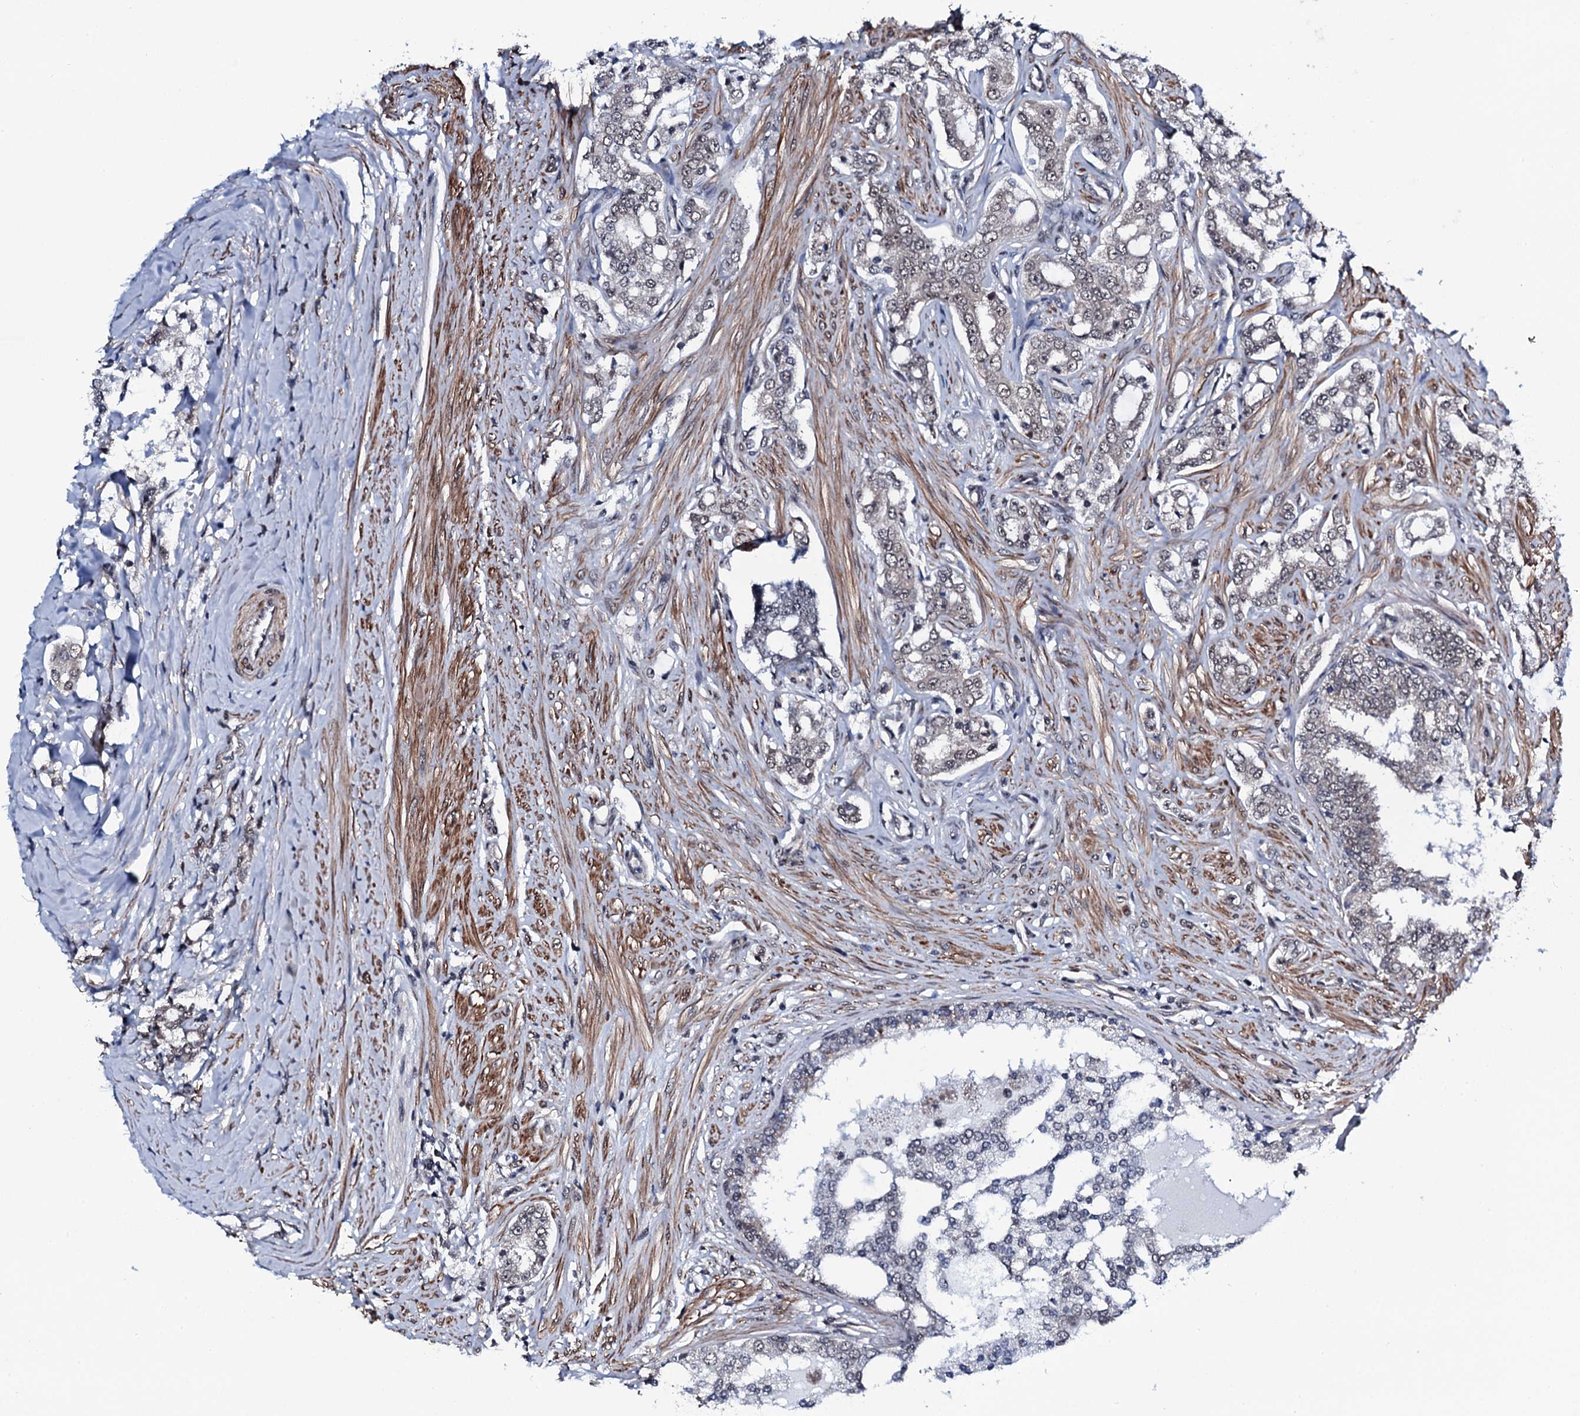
{"staining": {"intensity": "weak", "quantity": "<25%", "location": "nuclear"}, "tissue": "prostate cancer", "cell_type": "Tumor cells", "image_type": "cancer", "snomed": [{"axis": "morphology", "description": "Adenocarcinoma, High grade"}, {"axis": "topography", "description": "Prostate"}], "caption": "Prostate cancer was stained to show a protein in brown. There is no significant positivity in tumor cells. (Stains: DAB (3,3'-diaminobenzidine) immunohistochemistry (IHC) with hematoxylin counter stain, Microscopy: brightfield microscopy at high magnification).", "gene": "CWC15", "patient": {"sex": "male", "age": 64}}